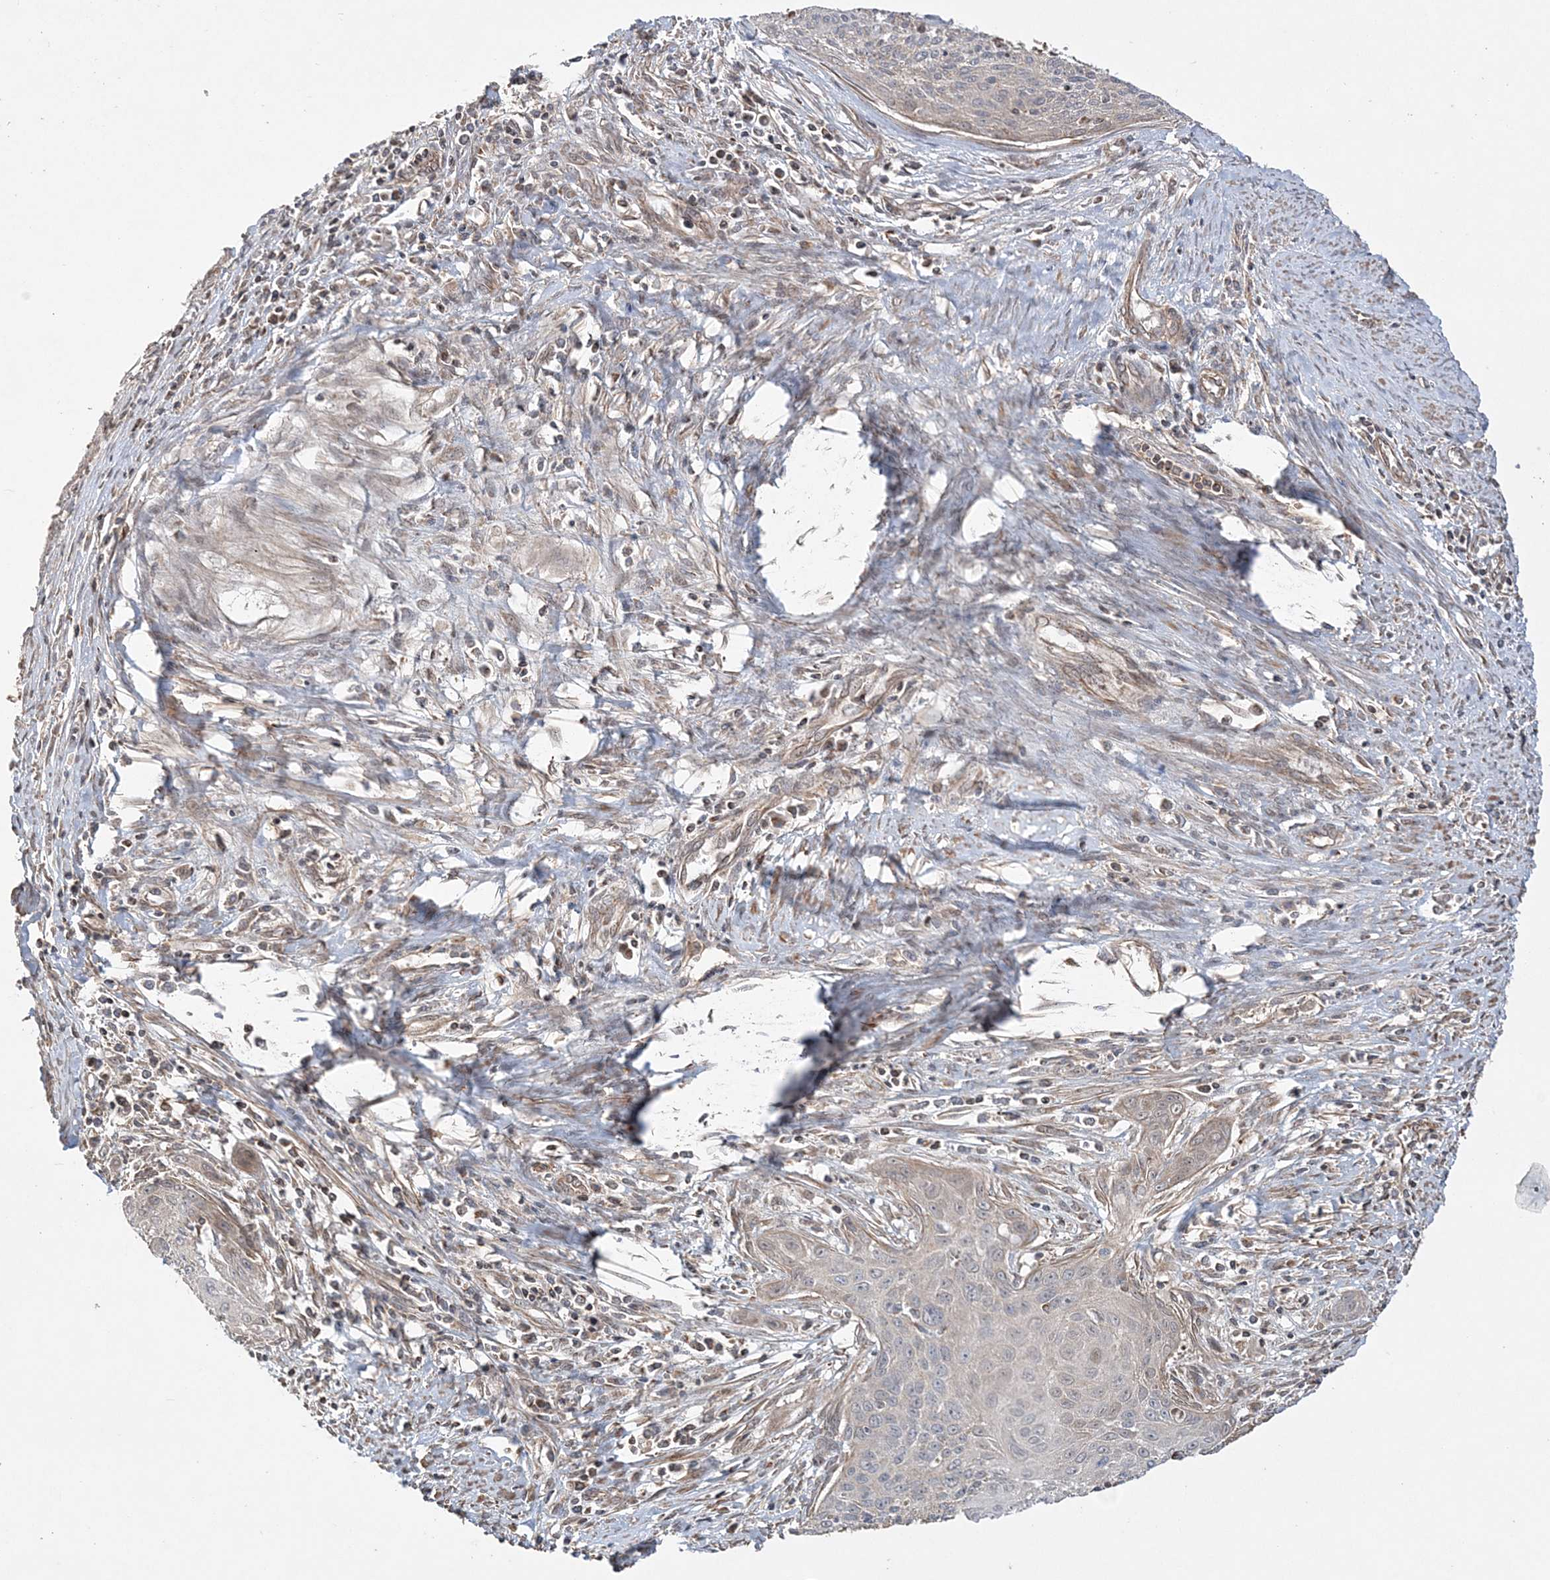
{"staining": {"intensity": "negative", "quantity": "none", "location": "none"}, "tissue": "cervical cancer", "cell_type": "Tumor cells", "image_type": "cancer", "snomed": [{"axis": "morphology", "description": "Squamous cell carcinoma, NOS"}, {"axis": "topography", "description": "Cervix"}], "caption": "An image of human cervical cancer (squamous cell carcinoma) is negative for staining in tumor cells.", "gene": "SCLT1", "patient": {"sex": "female", "age": 55}}